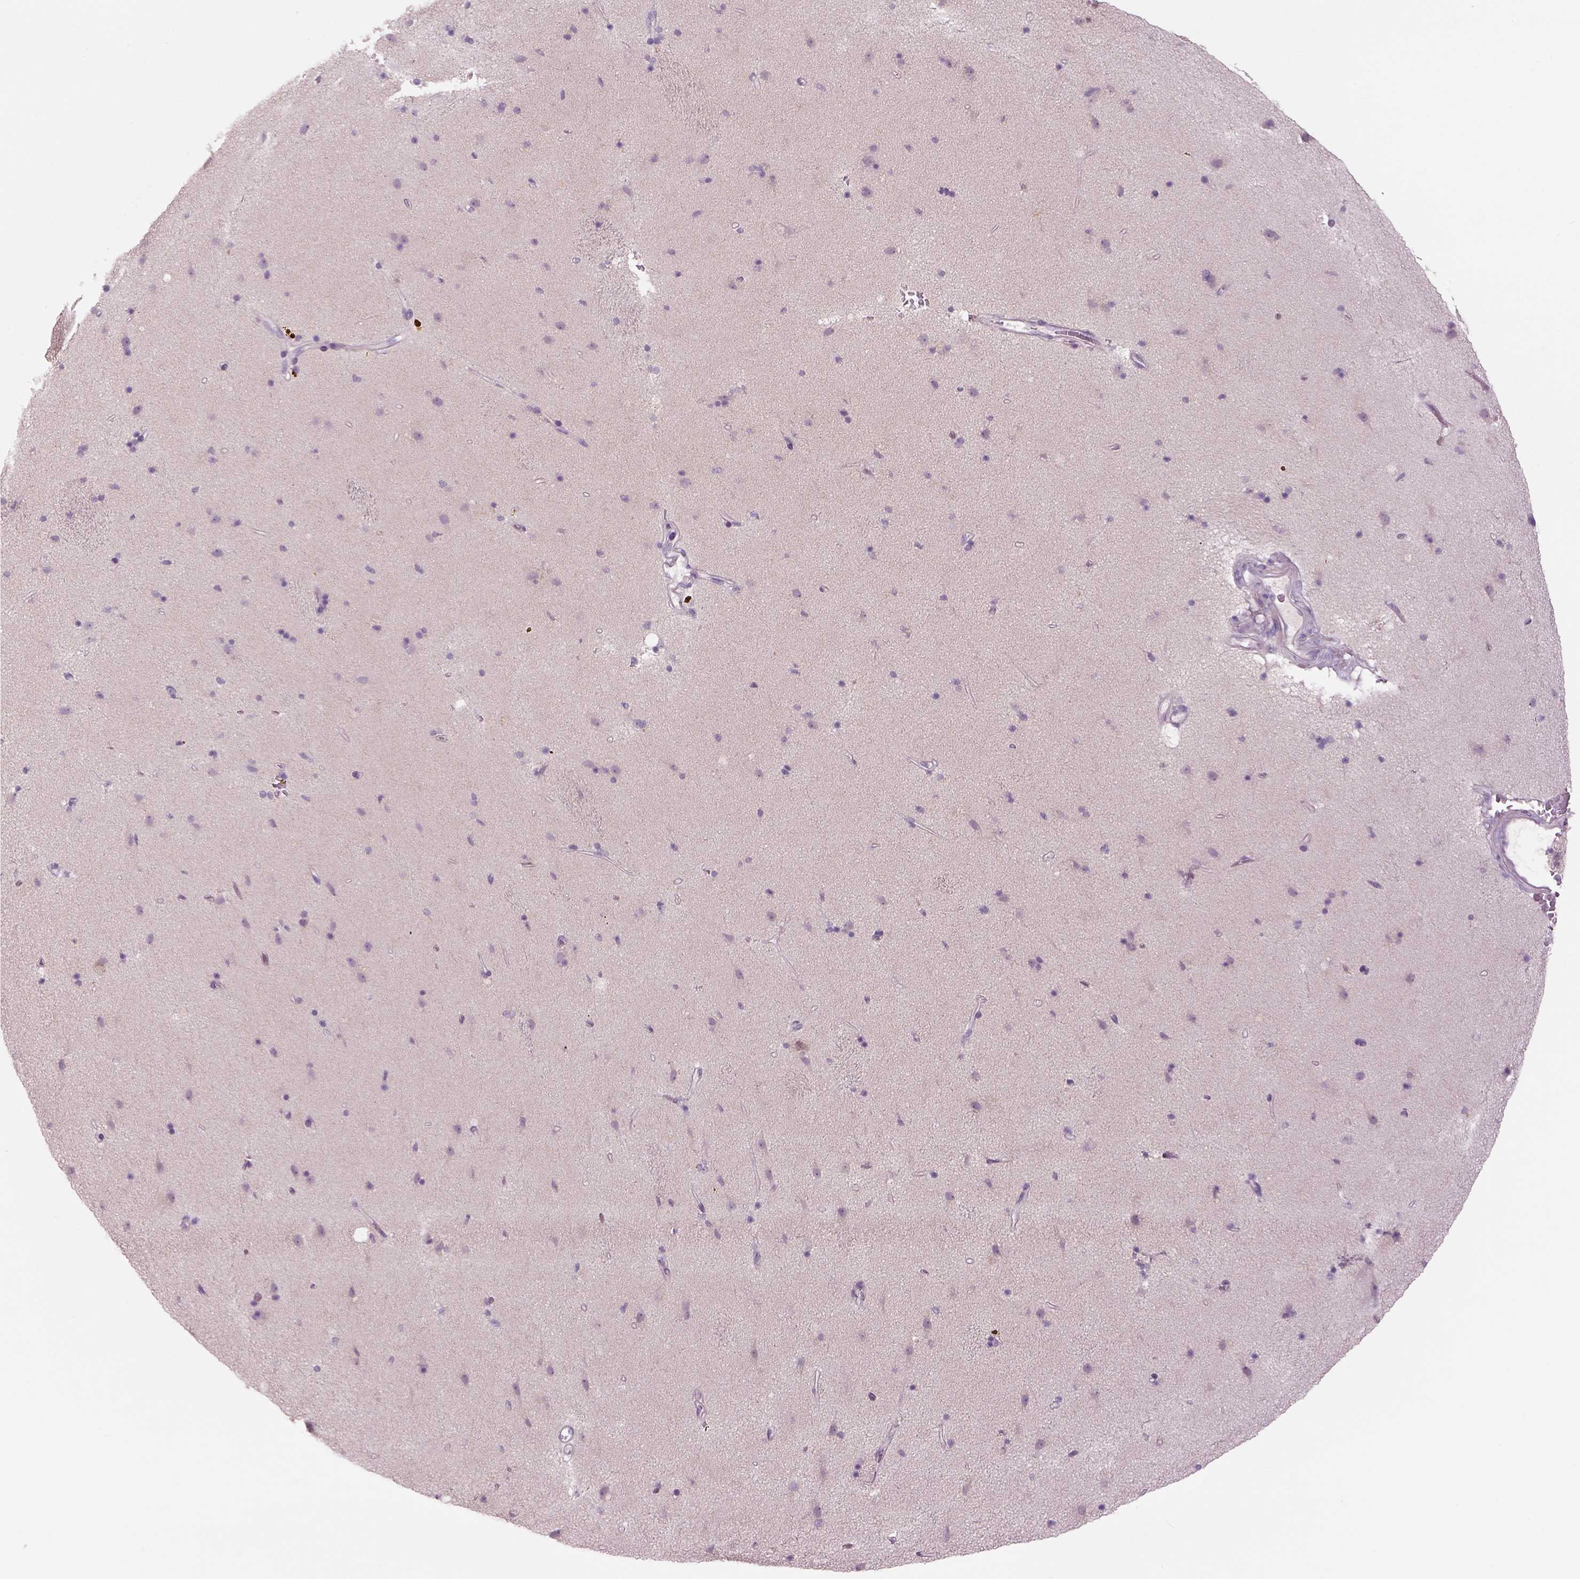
{"staining": {"intensity": "negative", "quantity": "none", "location": "none"}, "tissue": "caudate", "cell_type": "Glial cells", "image_type": "normal", "snomed": [{"axis": "morphology", "description": "Normal tissue, NOS"}, {"axis": "topography", "description": "Lateral ventricle wall"}], "caption": "IHC photomicrograph of unremarkable human caudate stained for a protein (brown), which exhibits no positivity in glial cells.", "gene": "MDH1B", "patient": {"sex": "female", "age": 71}}